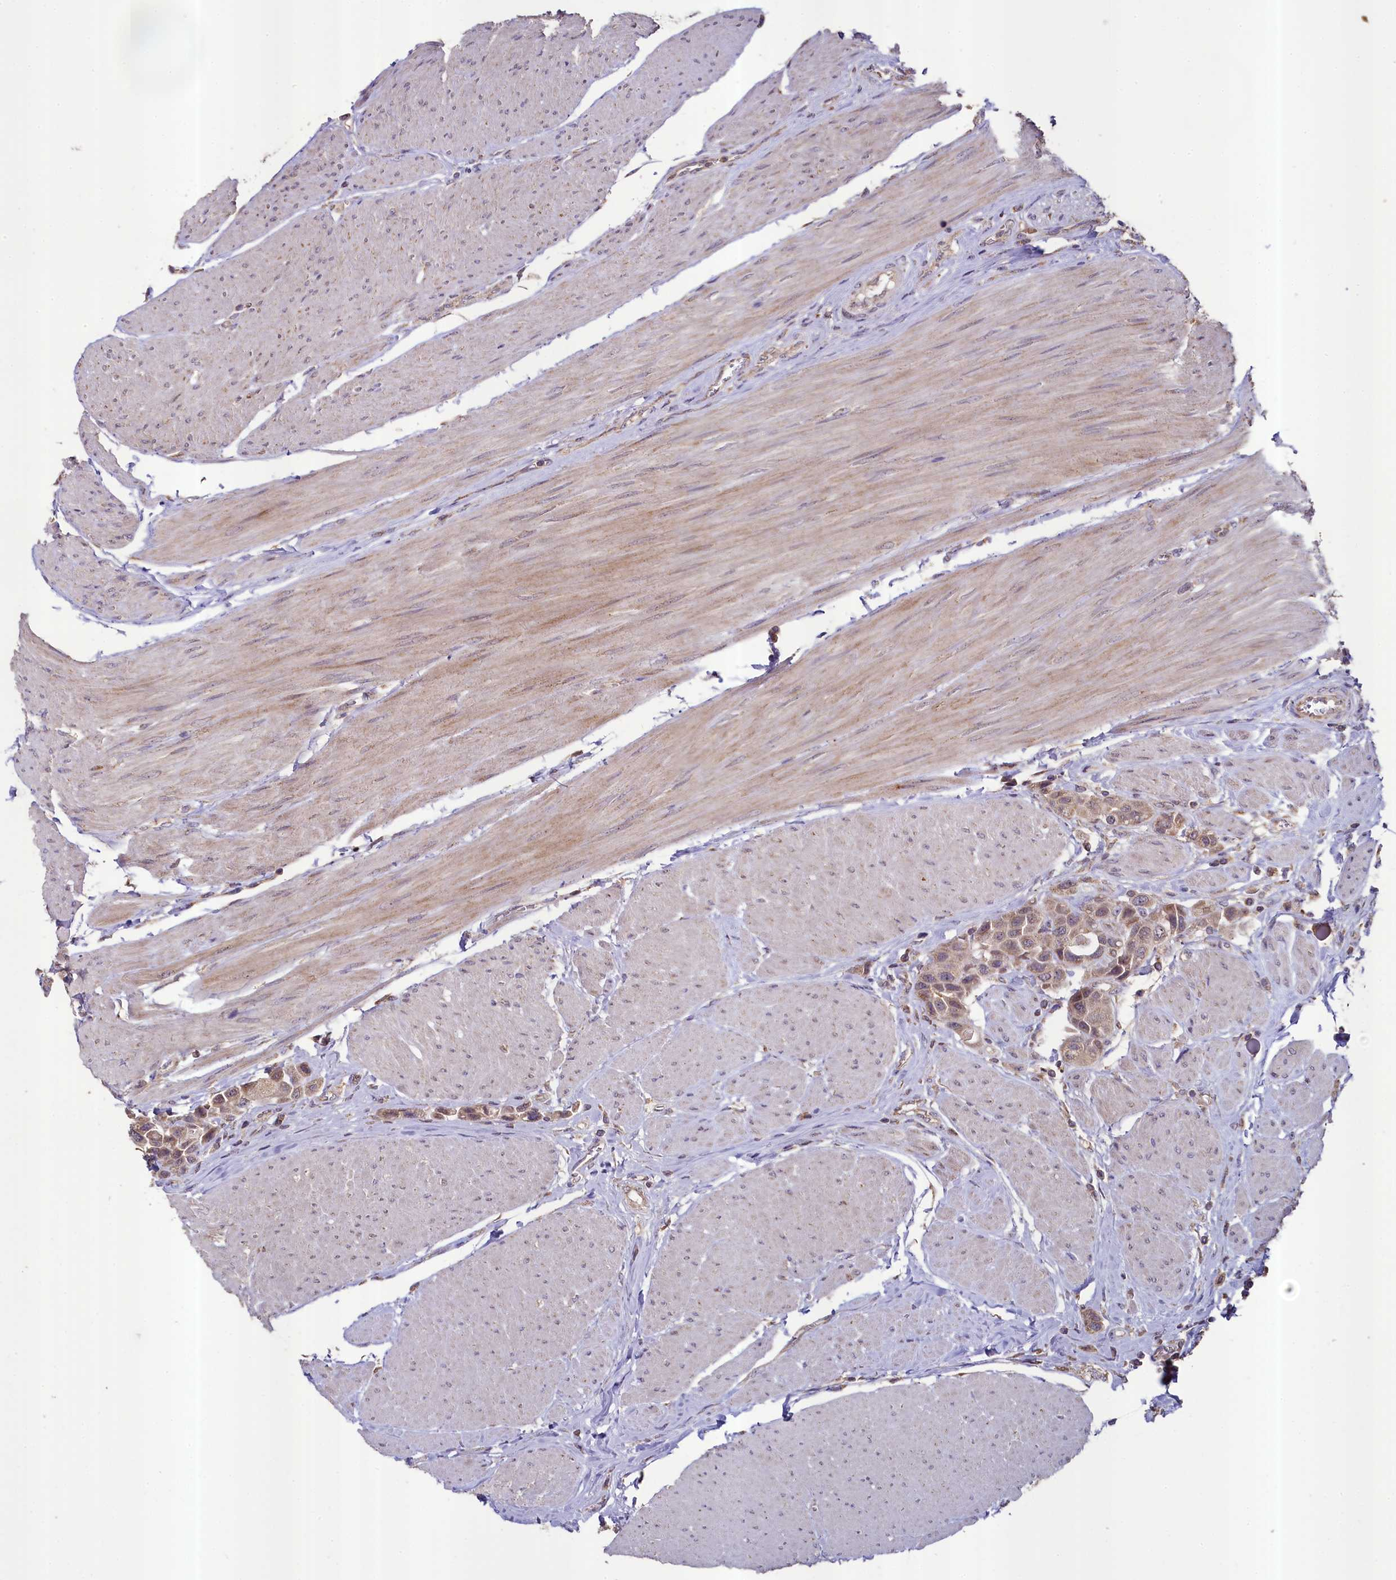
{"staining": {"intensity": "moderate", "quantity": ">75%", "location": "cytoplasmic/membranous"}, "tissue": "urothelial cancer", "cell_type": "Tumor cells", "image_type": "cancer", "snomed": [{"axis": "morphology", "description": "Urothelial carcinoma, High grade"}, {"axis": "topography", "description": "Urinary bladder"}], "caption": "Protein expression analysis of human urothelial cancer reveals moderate cytoplasmic/membranous staining in approximately >75% of tumor cells. The protein of interest is stained brown, and the nuclei are stained in blue (DAB IHC with brightfield microscopy, high magnification).", "gene": "METTL4", "patient": {"sex": "male", "age": 50}}